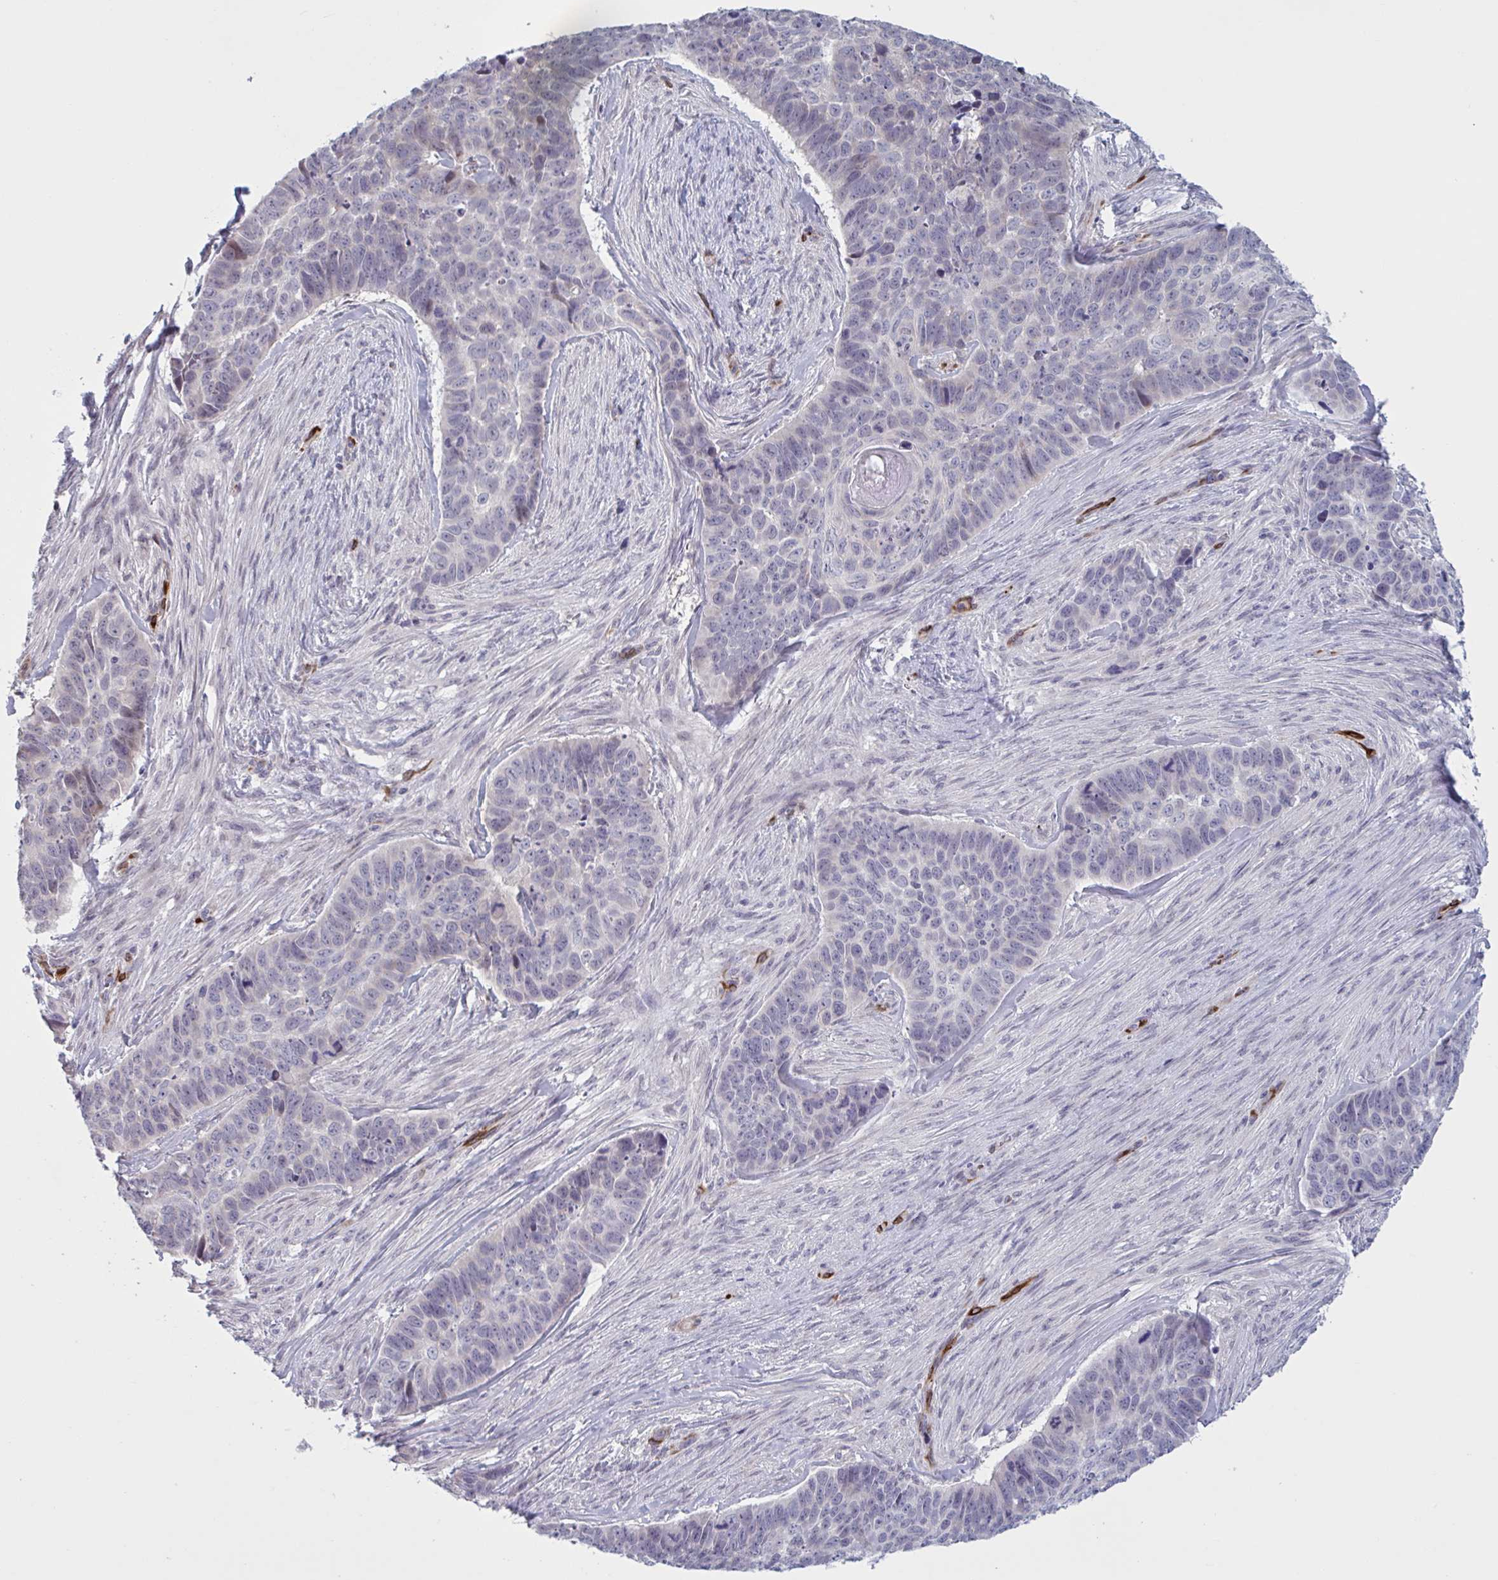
{"staining": {"intensity": "negative", "quantity": "none", "location": "none"}, "tissue": "skin cancer", "cell_type": "Tumor cells", "image_type": "cancer", "snomed": [{"axis": "morphology", "description": "Basal cell carcinoma"}, {"axis": "topography", "description": "Skin"}], "caption": "Histopathology image shows no protein staining in tumor cells of skin cancer tissue. The staining was performed using DAB to visualize the protein expression in brown, while the nuclei were stained in blue with hematoxylin (Magnification: 20x).", "gene": "HSD11B2", "patient": {"sex": "female", "age": 82}}